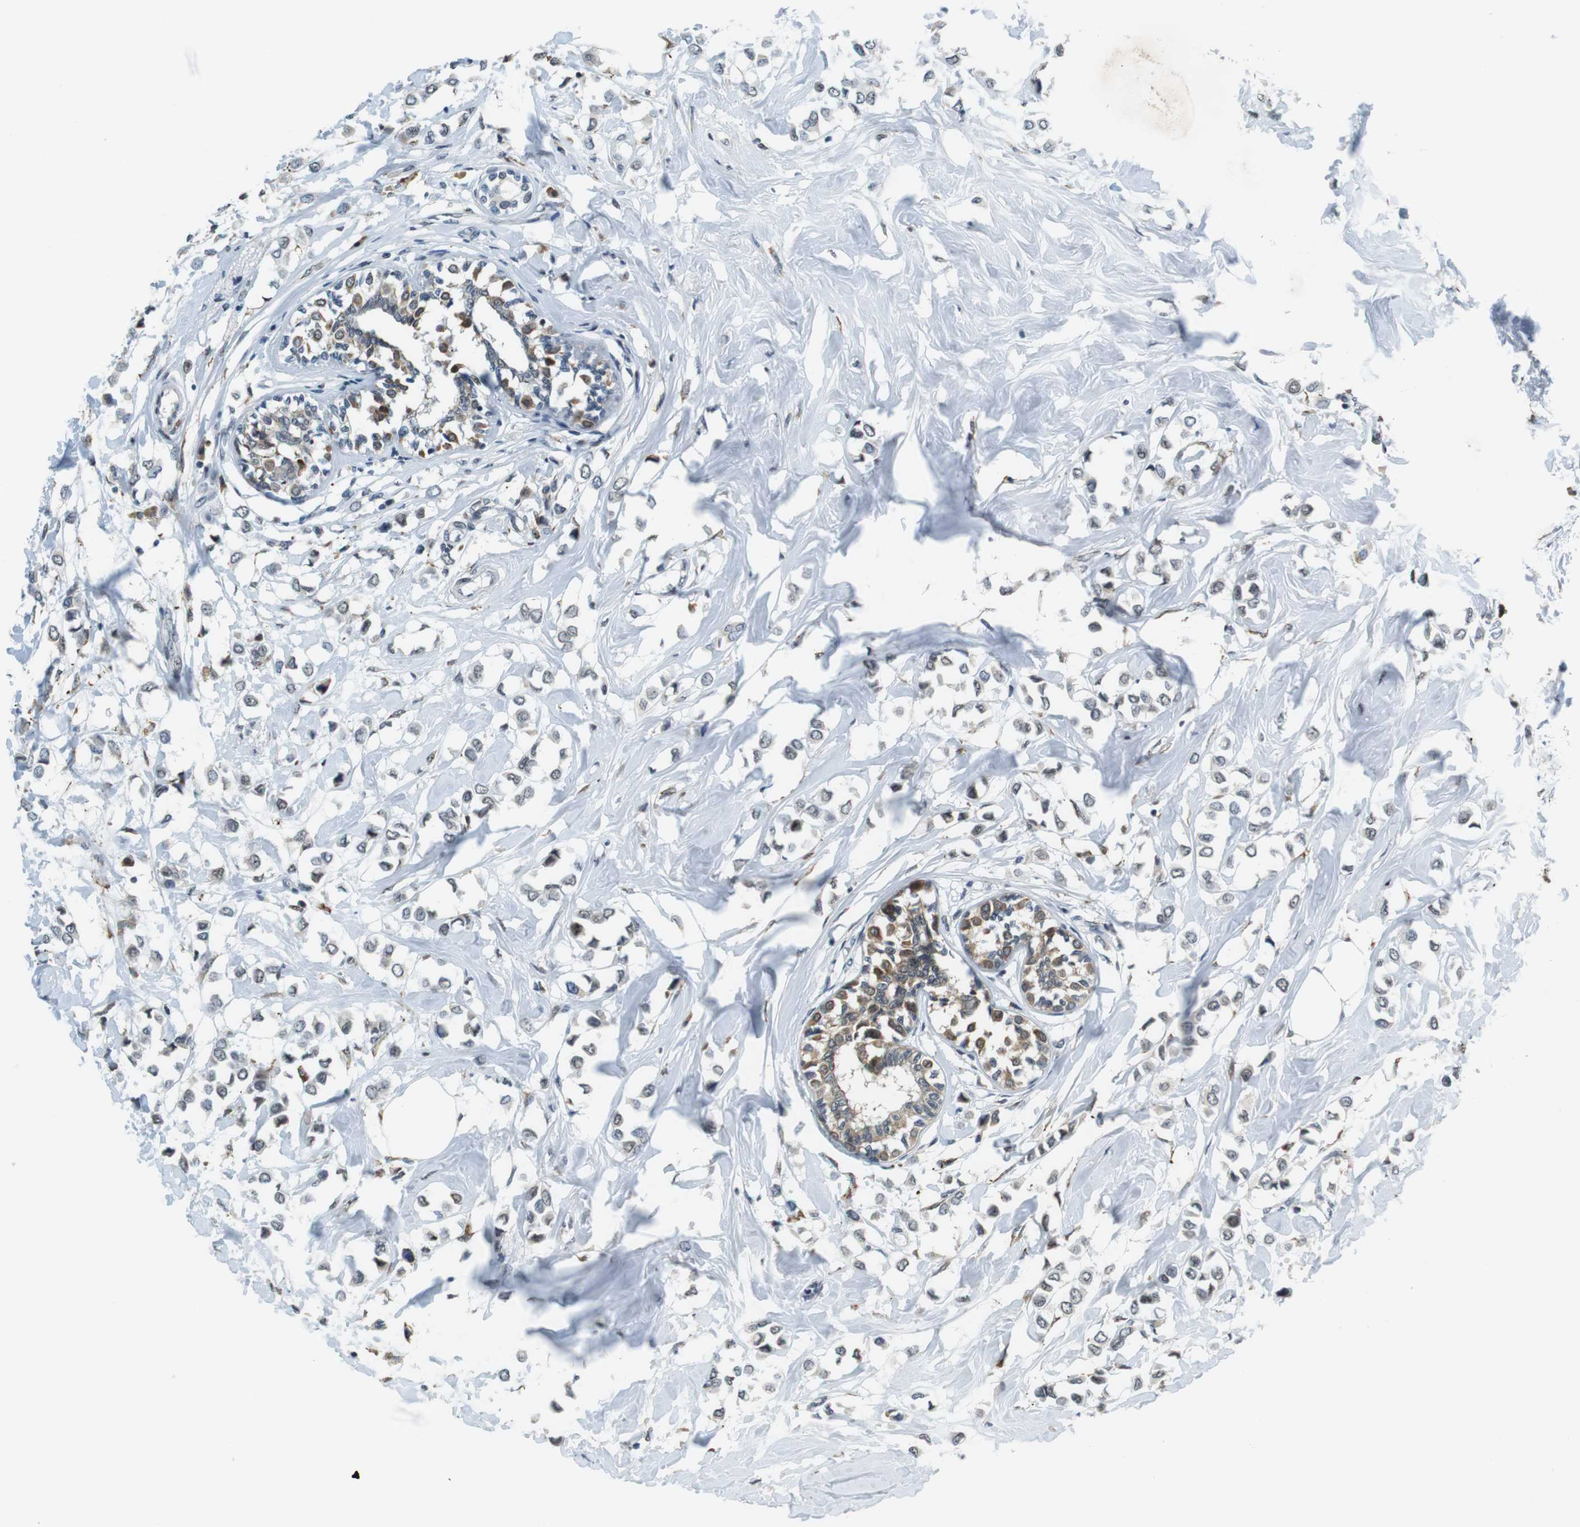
{"staining": {"intensity": "weak", "quantity": "<25%", "location": "cytoplasmic/membranous,nuclear"}, "tissue": "breast cancer", "cell_type": "Tumor cells", "image_type": "cancer", "snomed": [{"axis": "morphology", "description": "Lobular carcinoma"}, {"axis": "topography", "description": "Breast"}], "caption": "Tumor cells show no significant protein staining in breast cancer.", "gene": "RNF38", "patient": {"sex": "female", "age": 51}}